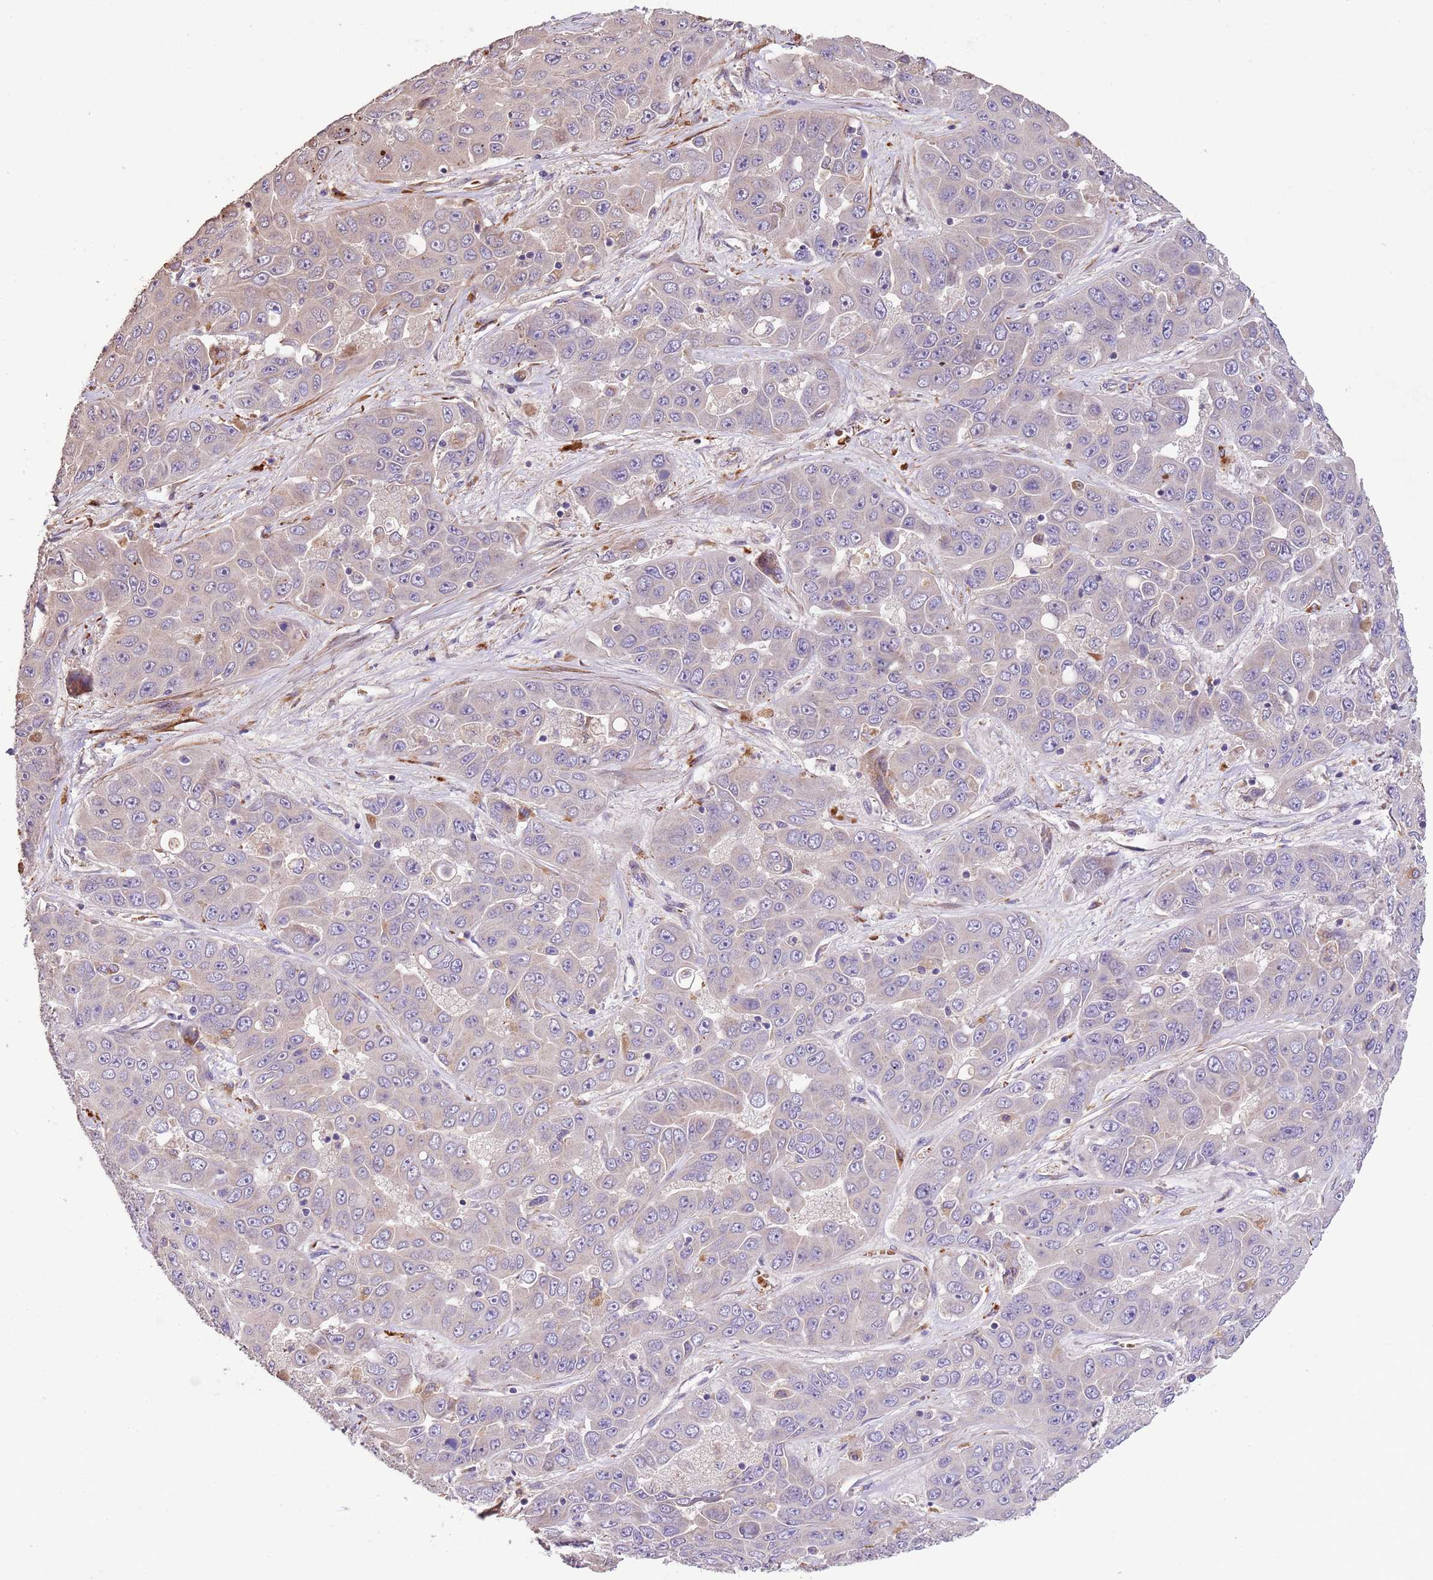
{"staining": {"intensity": "negative", "quantity": "none", "location": "none"}, "tissue": "liver cancer", "cell_type": "Tumor cells", "image_type": "cancer", "snomed": [{"axis": "morphology", "description": "Cholangiocarcinoma"}, {"axis": "topography", "description": "Liver"}], "caption": "Tumor cells are negative for brown protein staining in liver cholangiocarcinoma. (DAB (3,3'-diaminobenzidine) immunohistochemistry visualized using brightfield microscopy, high magnification).", "gene": "PIGA", "patient": {"sex": "female", "age": 52}}